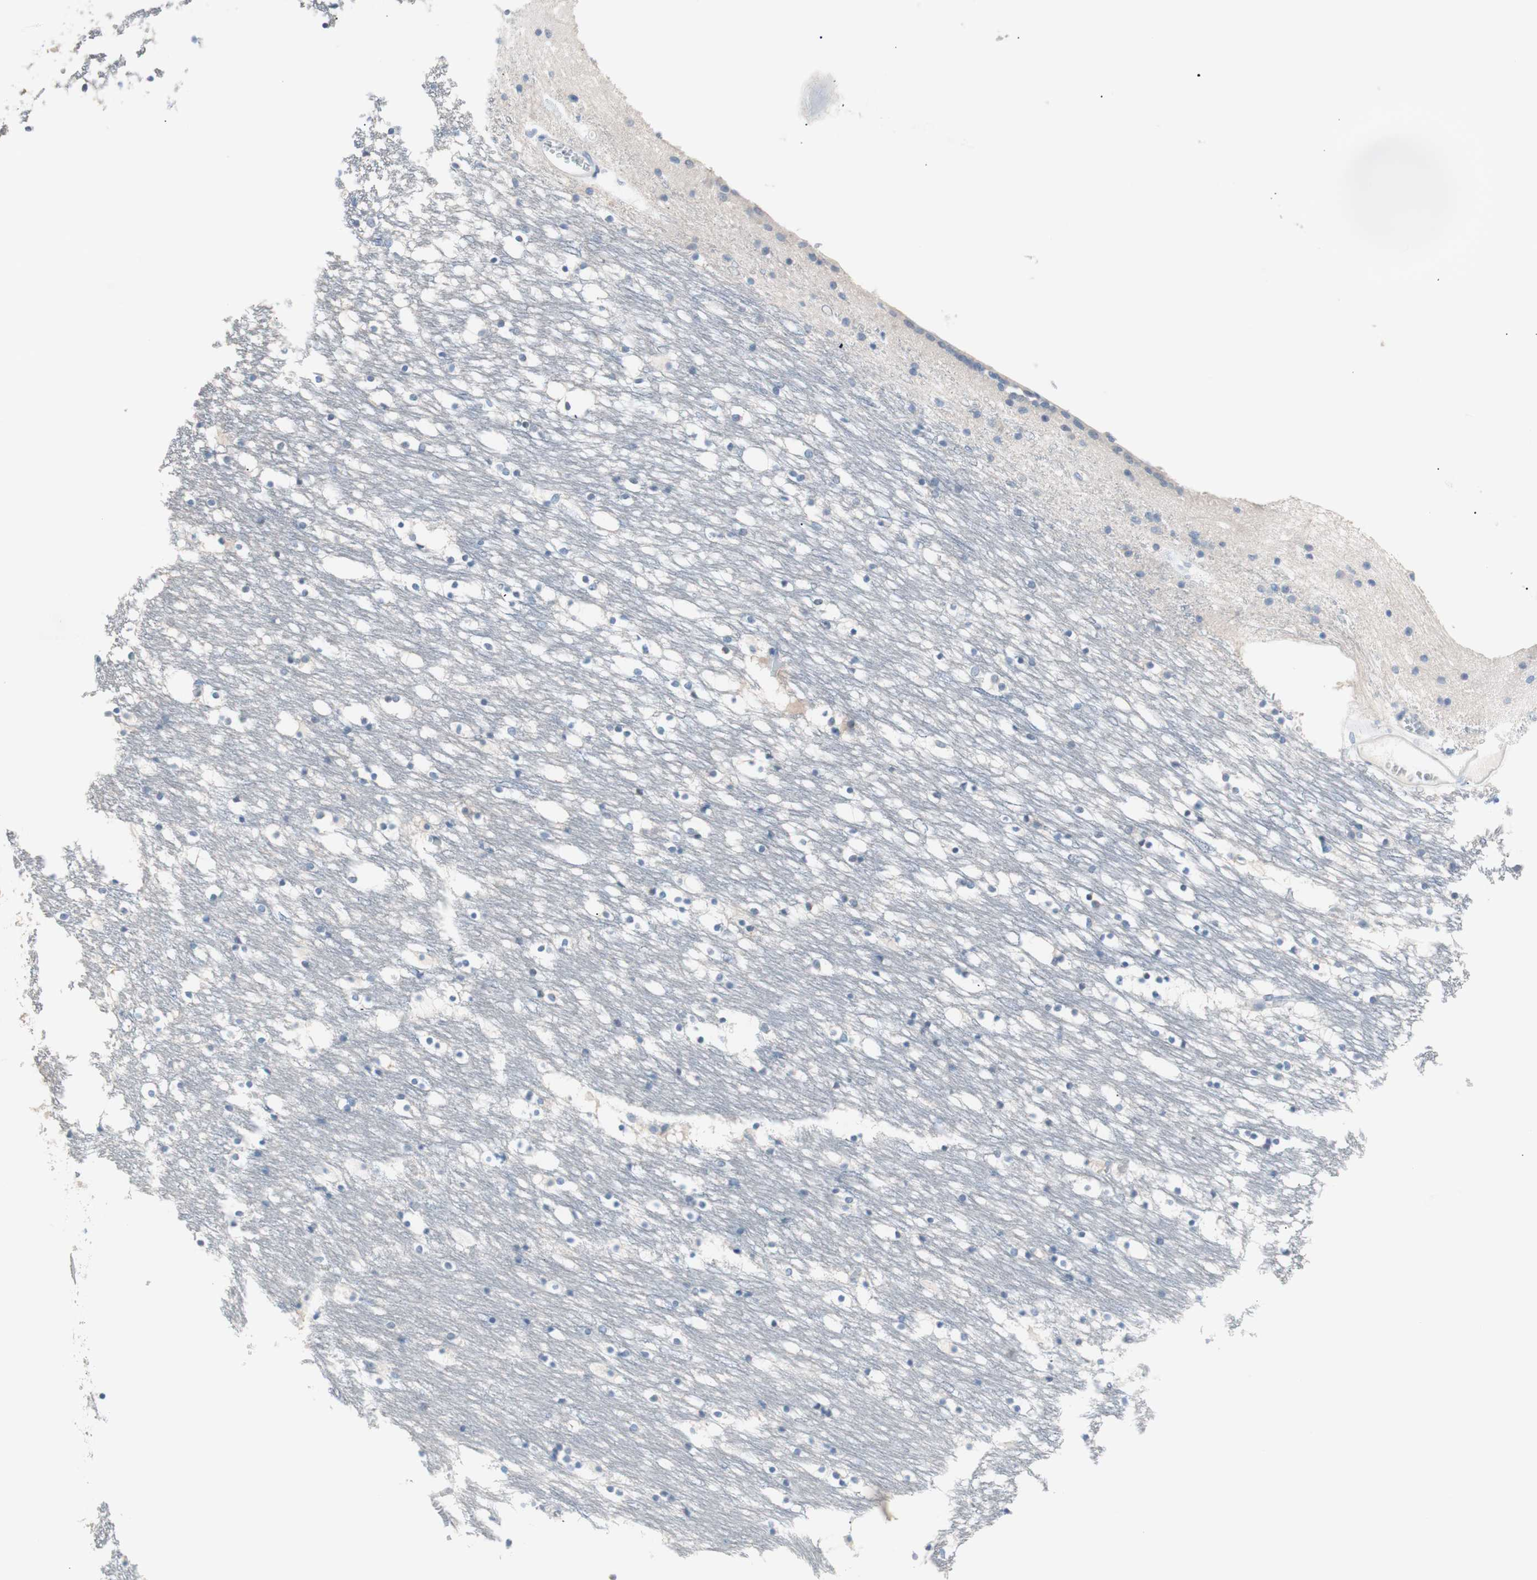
{"staining": {"intensity": "negative", "quantity": "none", "location": "none"}, "tissue": "caudate", "cell_type": "Glial cells", "image_type": "normal", "snomed": [{"axis": "morphology", "description": "Normal tissue, NOS"}, {"axis": "topography", "description": "Lateral ventricle wall"}], "caption": "Protein analysis of normal caudate shows no significant positivity in glial cells. Nuclei are stained in blue.", "gene": "VIL1", "patient": {"sex": "male", "age": 45}}